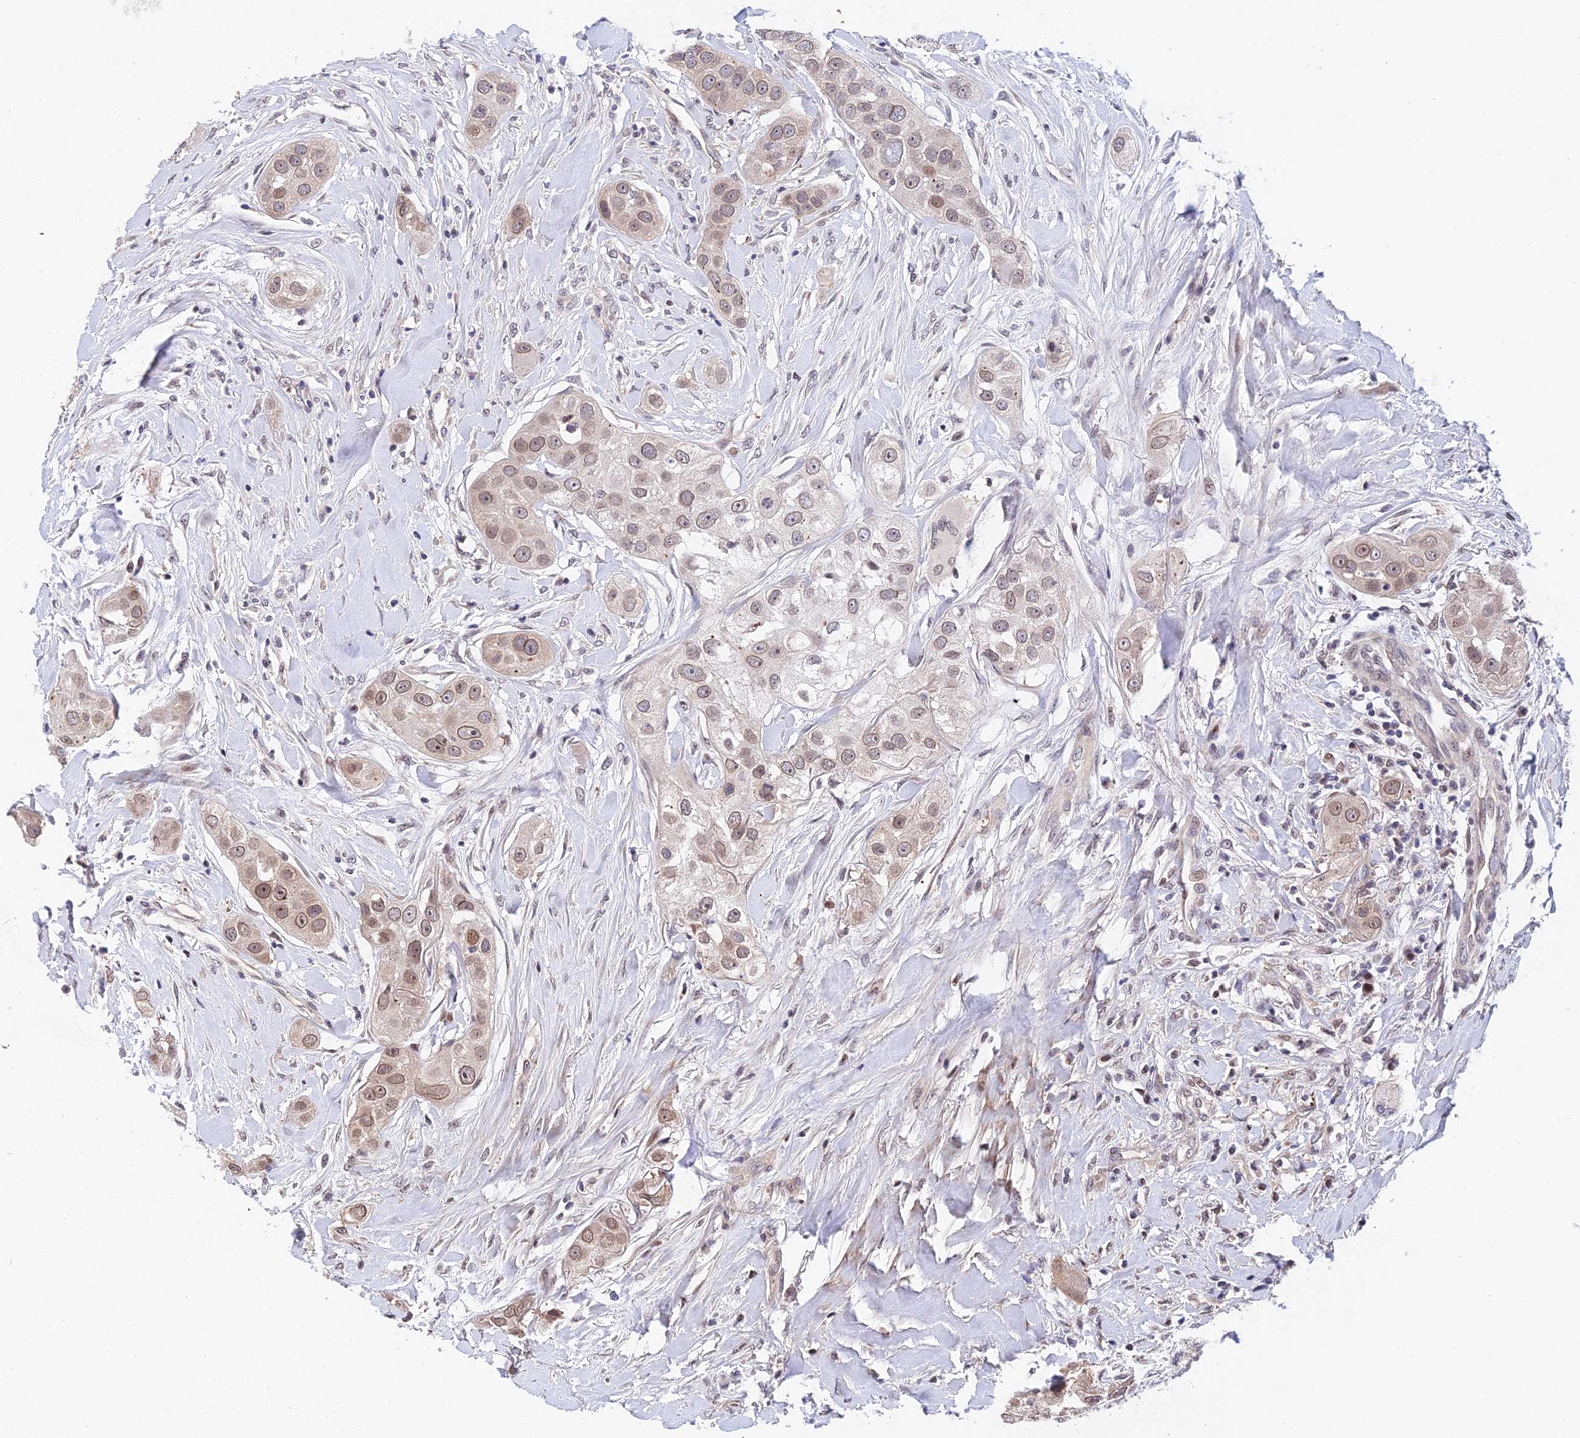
{"staining": {"intensity": "moderate", "quantity": "25%-75%", "location": "nuclear"}, "tissue": "head and neck cancer", "cell_type": "Tumor cells", "image_type": "cancer", "snomed": [{"axis": "morphology", "description": "Normal tissue, NOS"}, {"axis": "morphology", "description": "Squamous cell carcinoma, NOS"}, {"axis": "topography", "description": "Skeletal muscle"}, {"axis": "topography", "description": "Head-Neck"}], "caption": "Tumor cells exhibit moderate nuclear expression in about 25%-75% of cells in head and neck cancer (squamous cell carcinoma).", "gene": "INPP4A", "patient": {"sex": "male", "age": 51}}